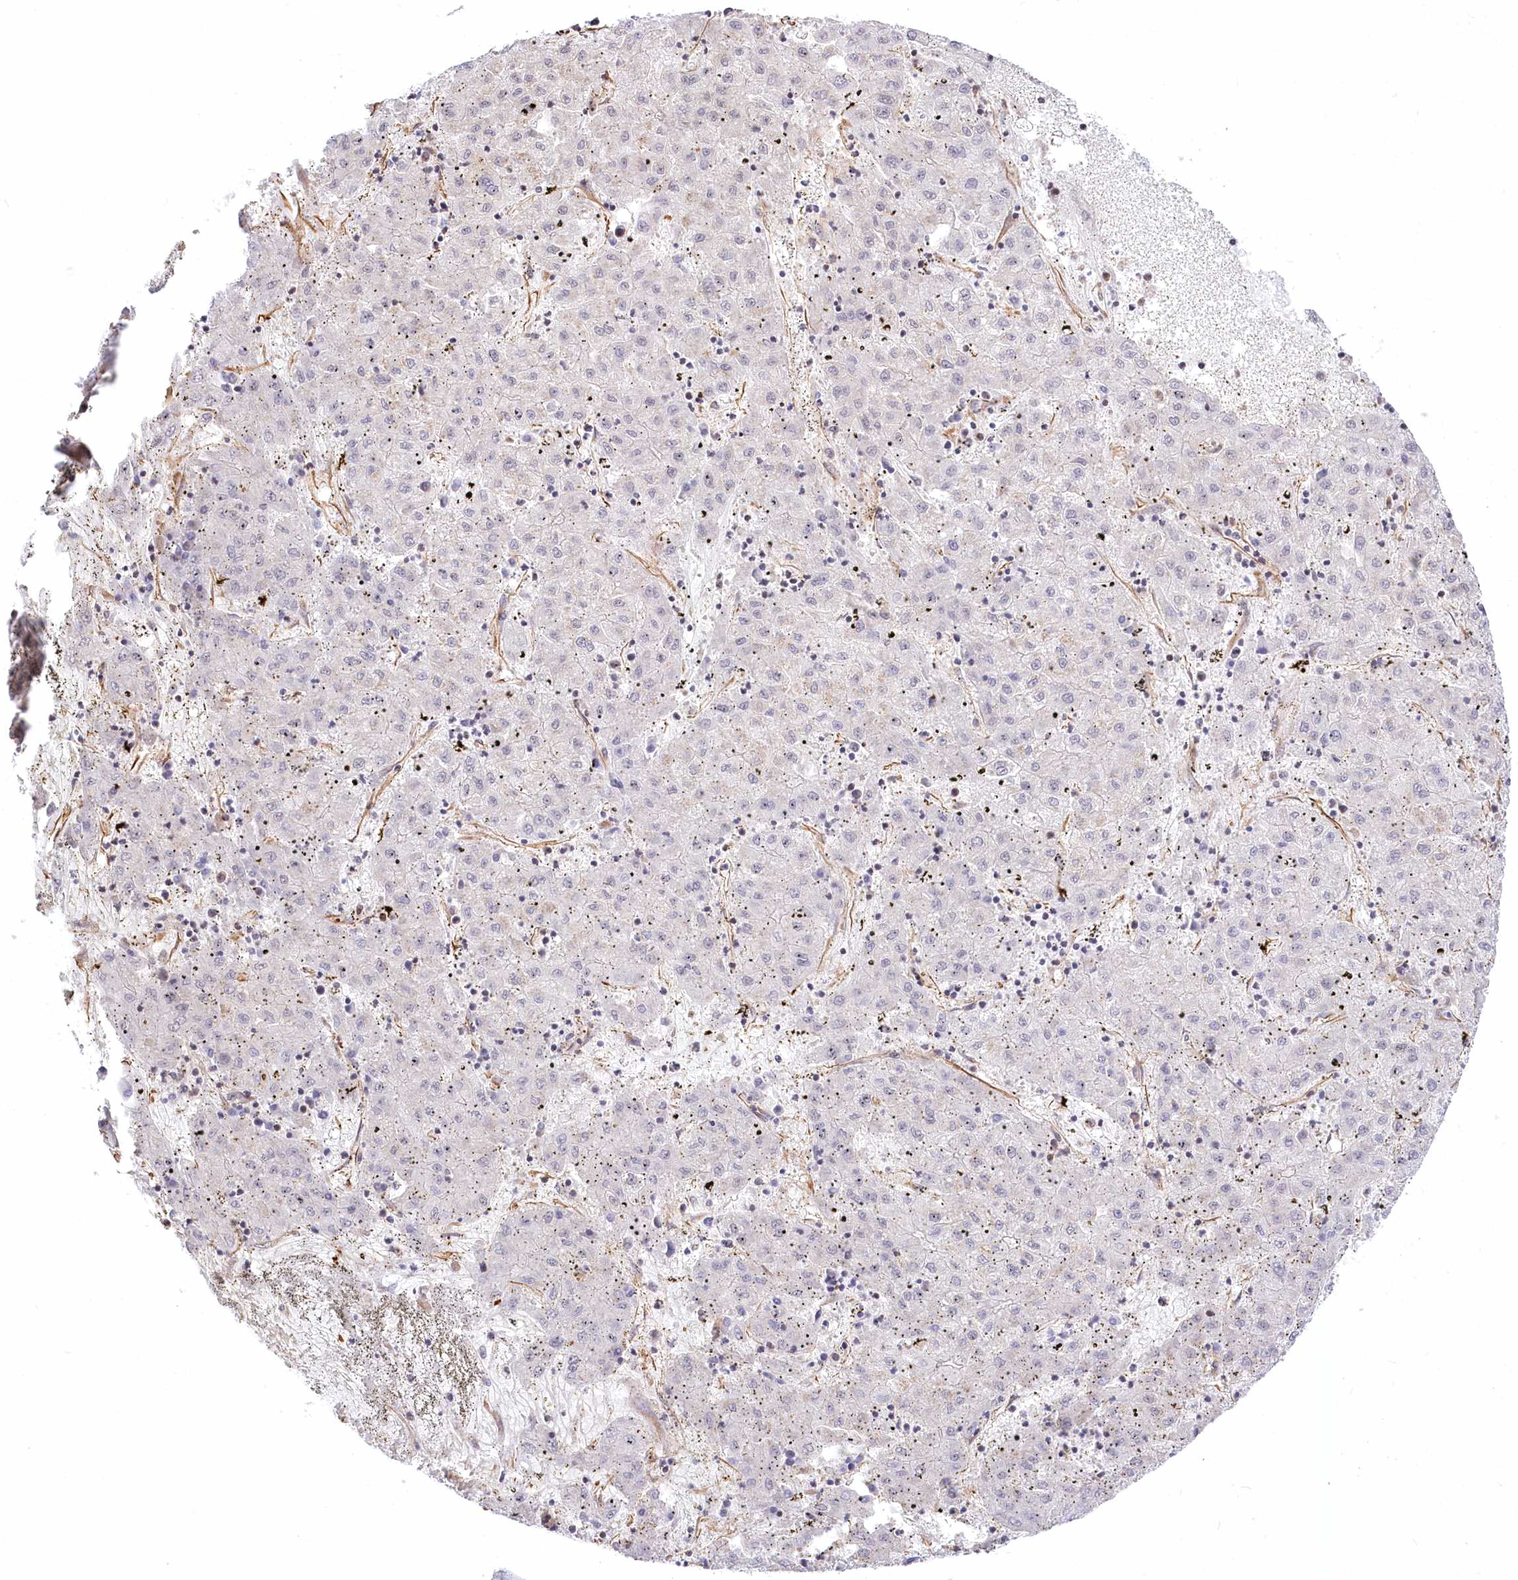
{"staining": {"intensity": "negative", "quantity": "none", "location": "none"}, "tissue": "liver cancer", "cell_type": "Tumor cells", "image_type": "cancer", "snomed": [{"axis": "morphology", "description": "Carcinoma, Hepatocellular, NOS"}, {"axis": "topography", "description": "Liver"}], "caption": "This is a histopathology image of IHC staining of liver cancer, which shows no expression in tumor cells.", "gene": "TTC1", "patient": {"sex": "male", "age": 72}}